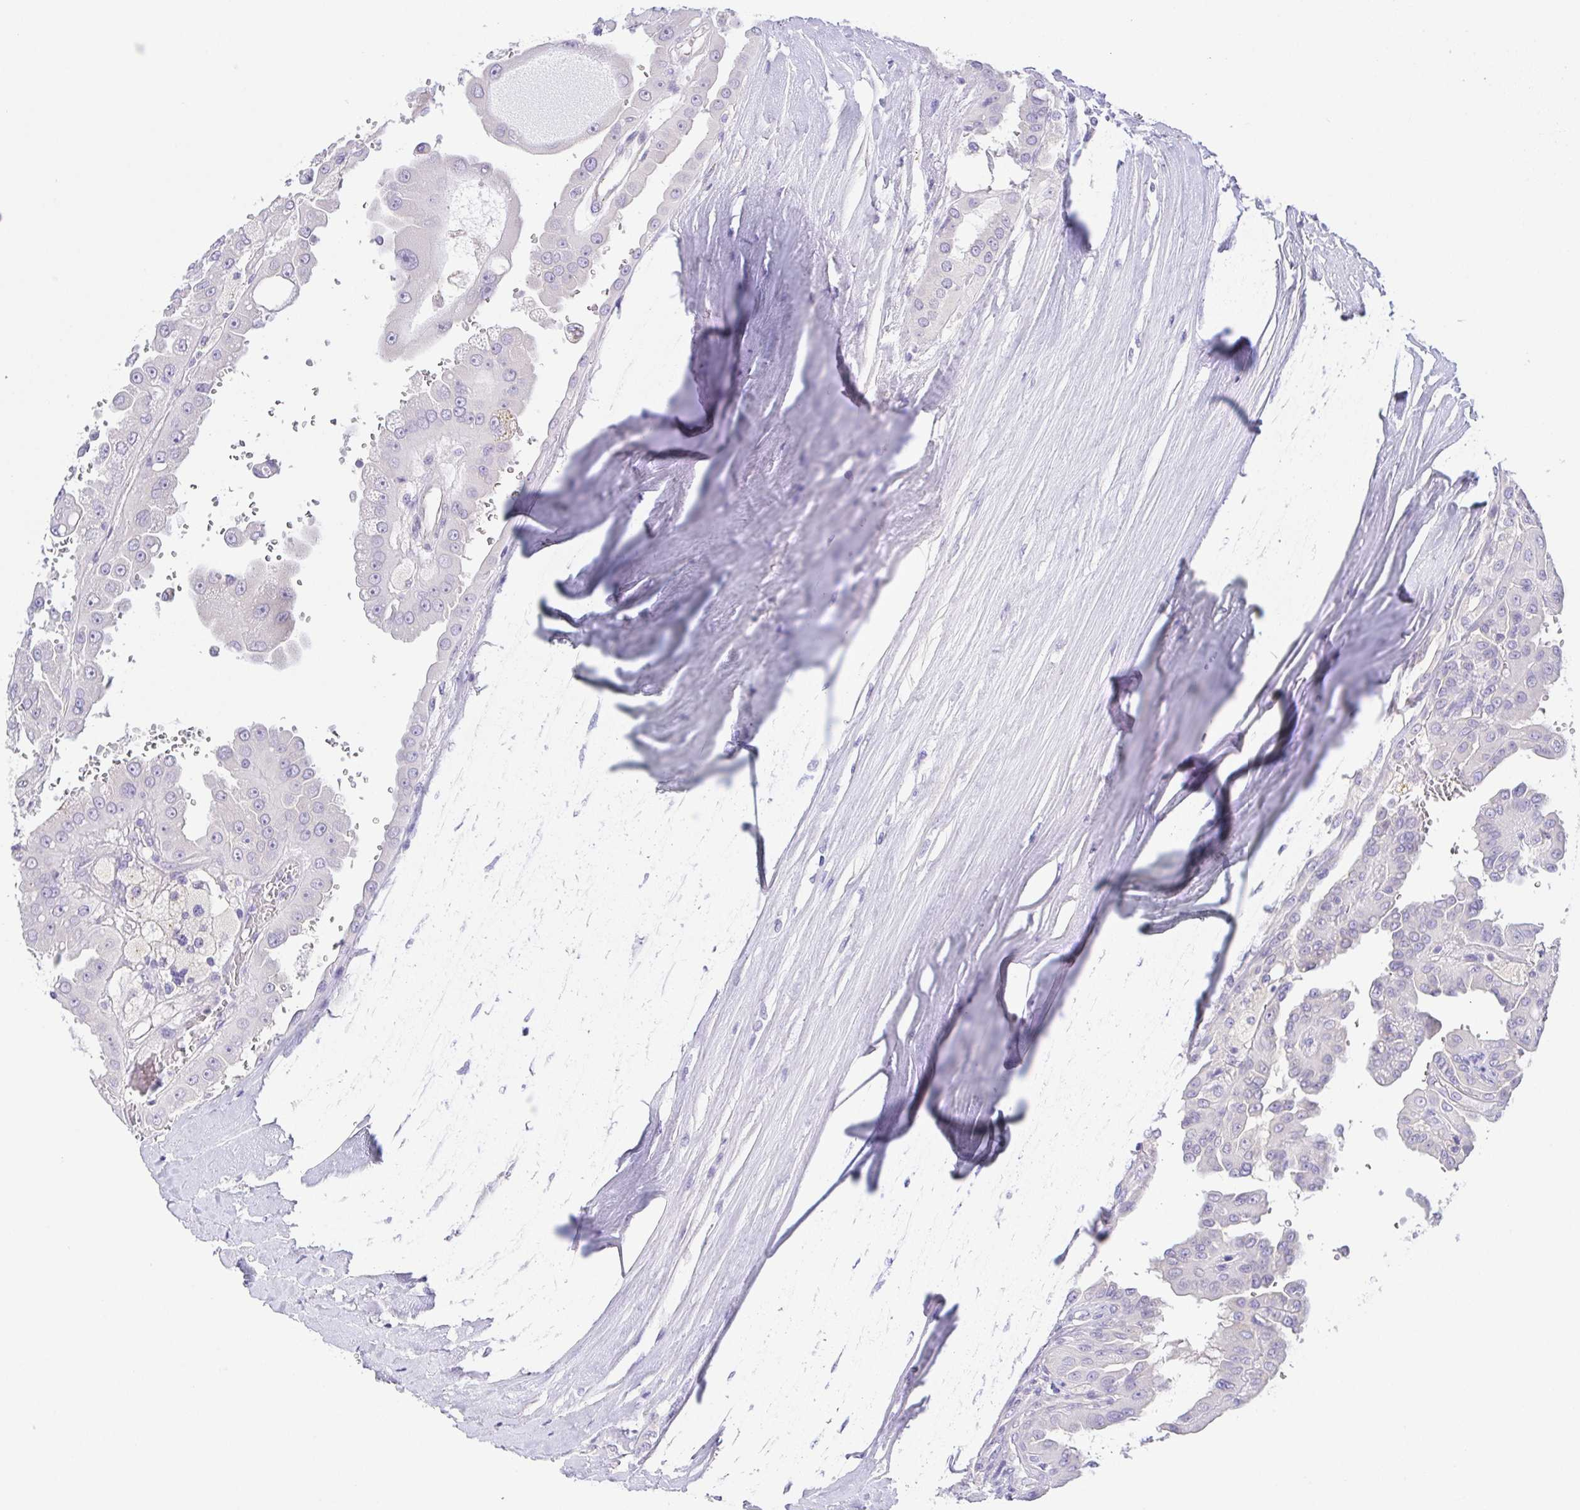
{"staining": {"intensity": "negative", "quantity": "none", "location": "none"}, "tissue": "renal cancer", "cell_type": "Tumor cells", "image_type": "cancer", "snomed": [{"axis": "morphology", "description": "Adenocarcinoma, NOS"}, {"axis": "topography", "description": "Kidney"}], "caption": "This is an immunohistochemistry (IHC) photomicrograph of human adenocarcinoma (renal). There is no positivity in tumor cells.", "gene": "KRTDAP", "patient": {"sex": "male", "age": 58}}